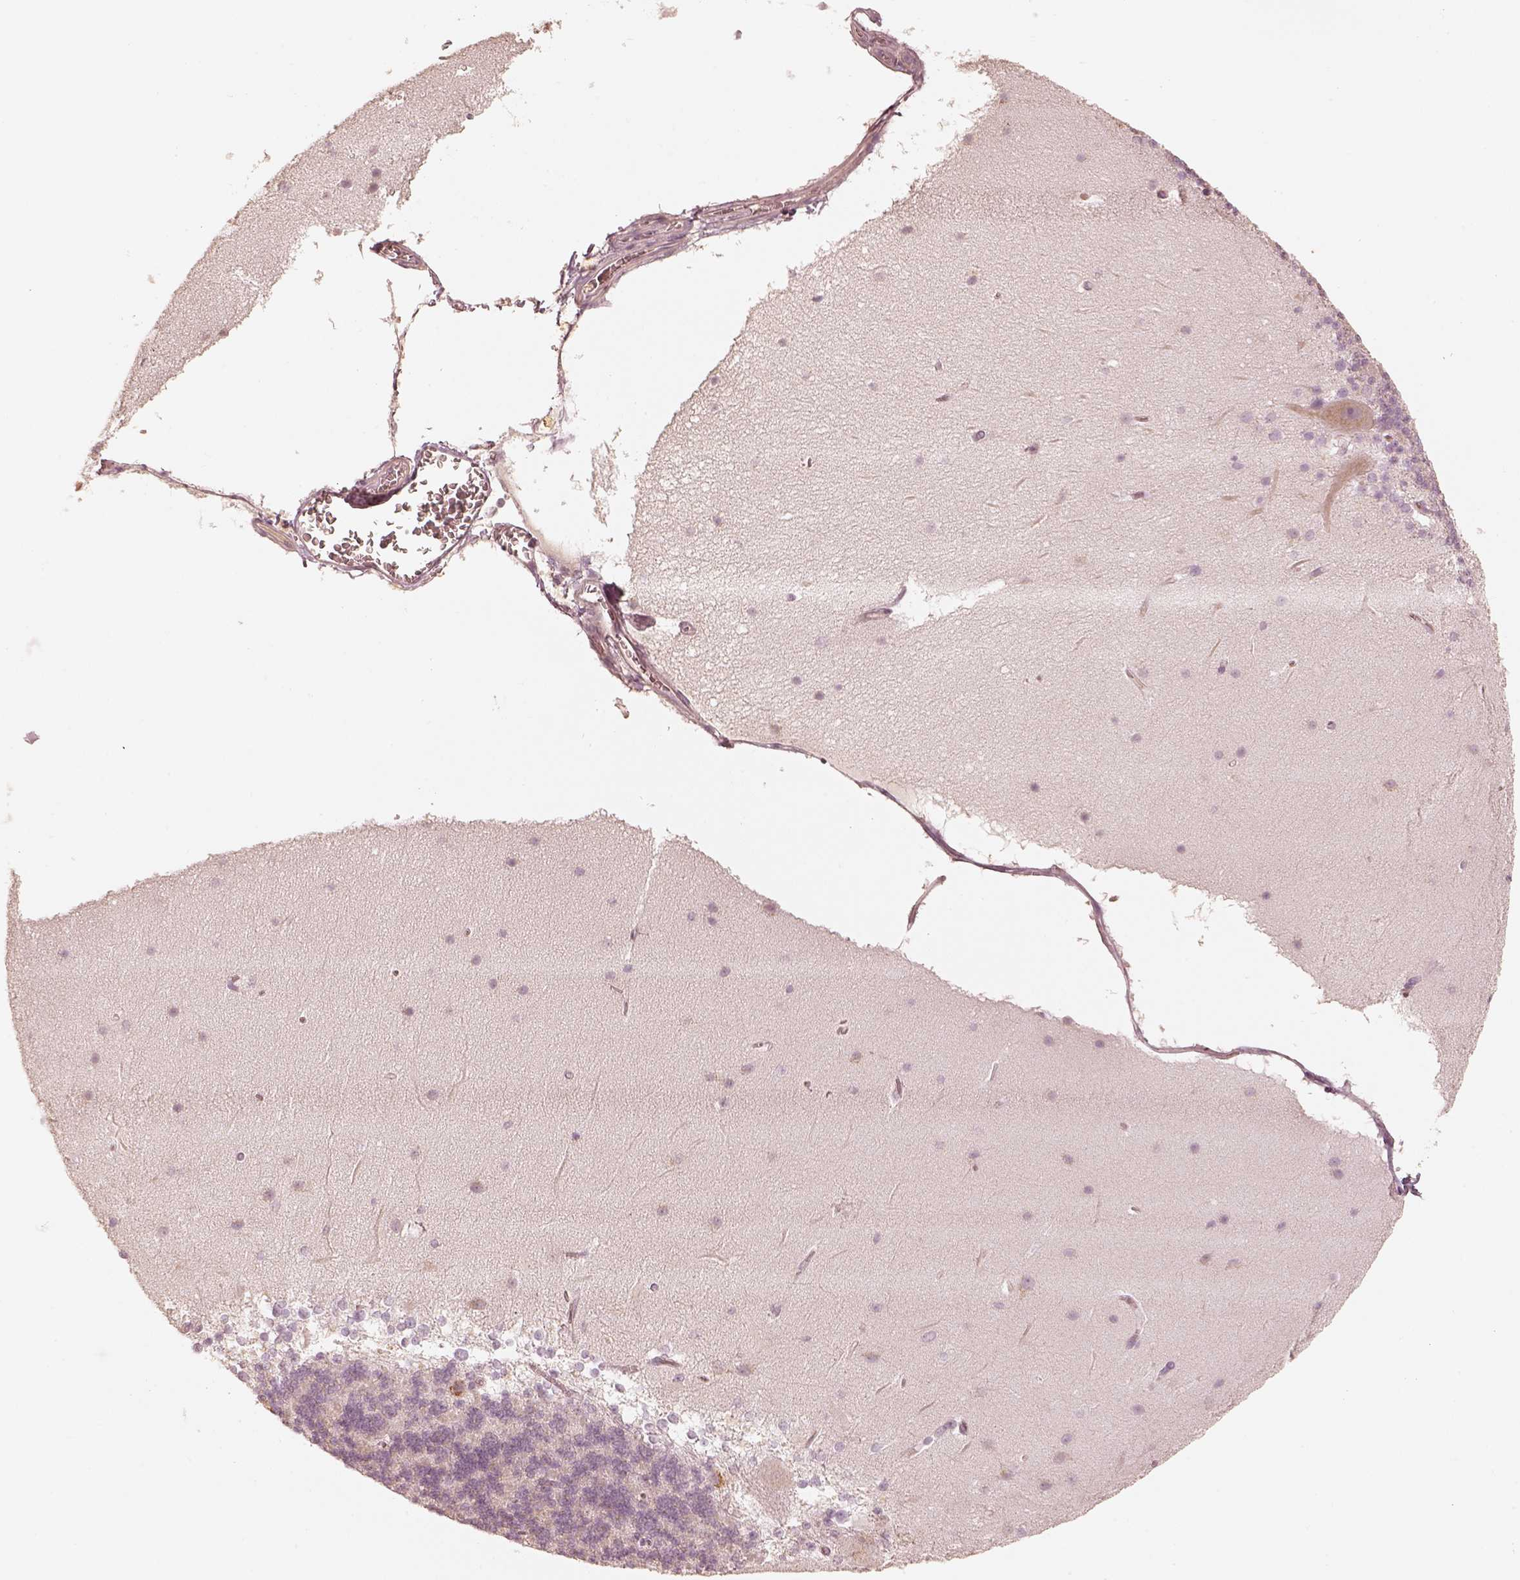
{"staining": {"intensity": "negative", "quantity": "none", "location": "none"}, "tissue": "cerebellum", "cell_type": "Cells in granular layer", "image_type": "normal", "snomed": [{"axis": "morphology", "description": "Normal tissue, NOS"}, {"axis": "topography", "description": "Cerebellum"}], "caption": "Immunohistochemical staining of unremarkable human cerebellum shows no significant expression in cells in granular layer. (DAB immunohistochemistry (IHC) with hematoxylin counter stain).", "gene": "GORASP2", "patient": {"sex": "female", "age": 19}}